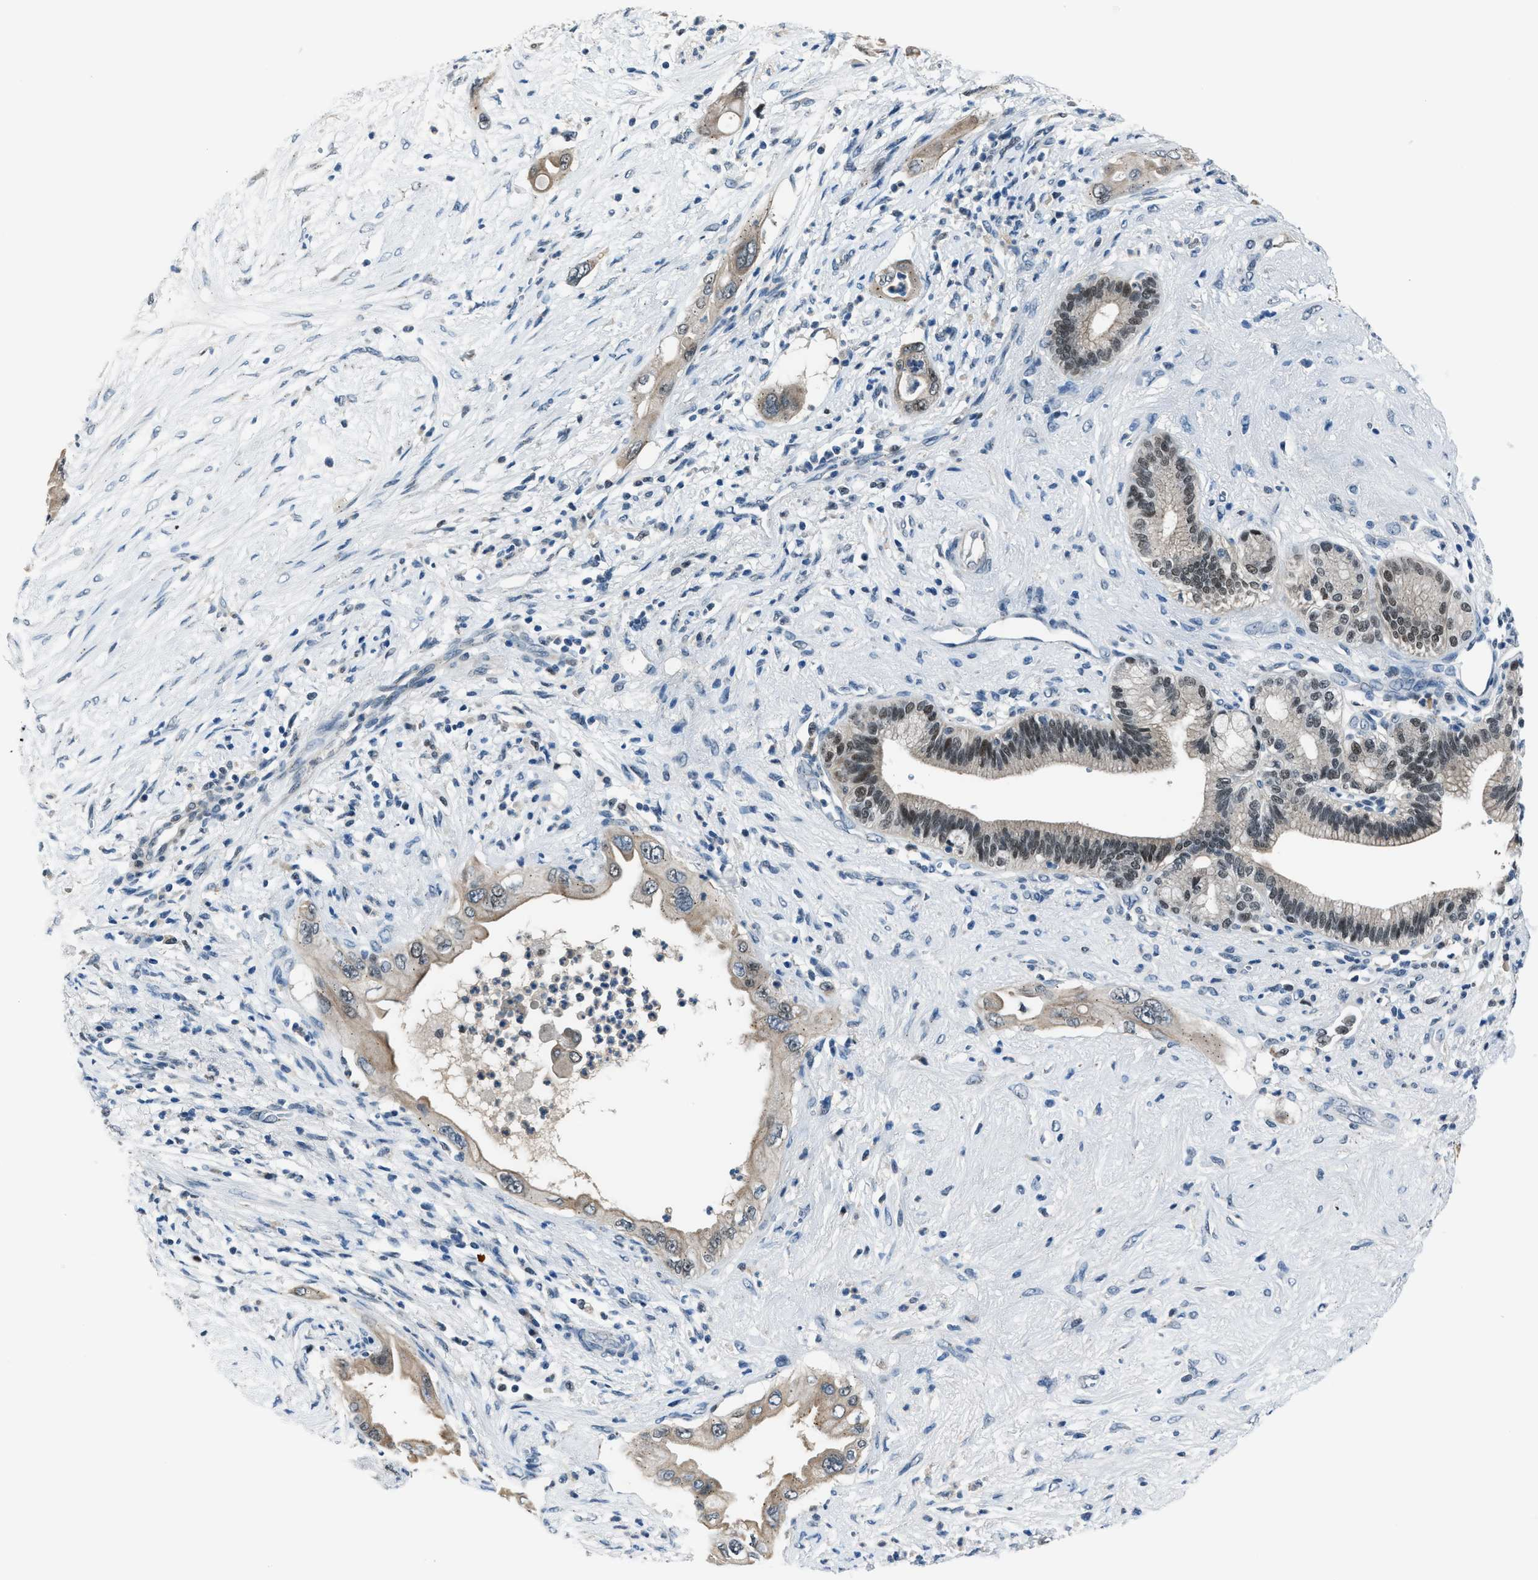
{"staining": {"intensity": "moderate", "quantity": ">75%", "location": "cytoplasmic/membranous,nuclear"}, "tissue": "pancreatic cancer", "cell_type": "Tumor cells", "image_type": "cancer", "snomed": [{"axis": "morphology", "description": "Adenocarcinoma, NOS"}, {"axis": "topography", "description": "Pancreas"}], "caption": "A high-resolution image shows immunohistochemistry (IHC) staining of pancreatic cancer (adenocarcinoma), which exhibits moderate cytoplasmic/membranous and nuclear staining in about >75% of tumor cells.", "gene": "DUSP19", "patient": {"sex": "male", "age": 59}}